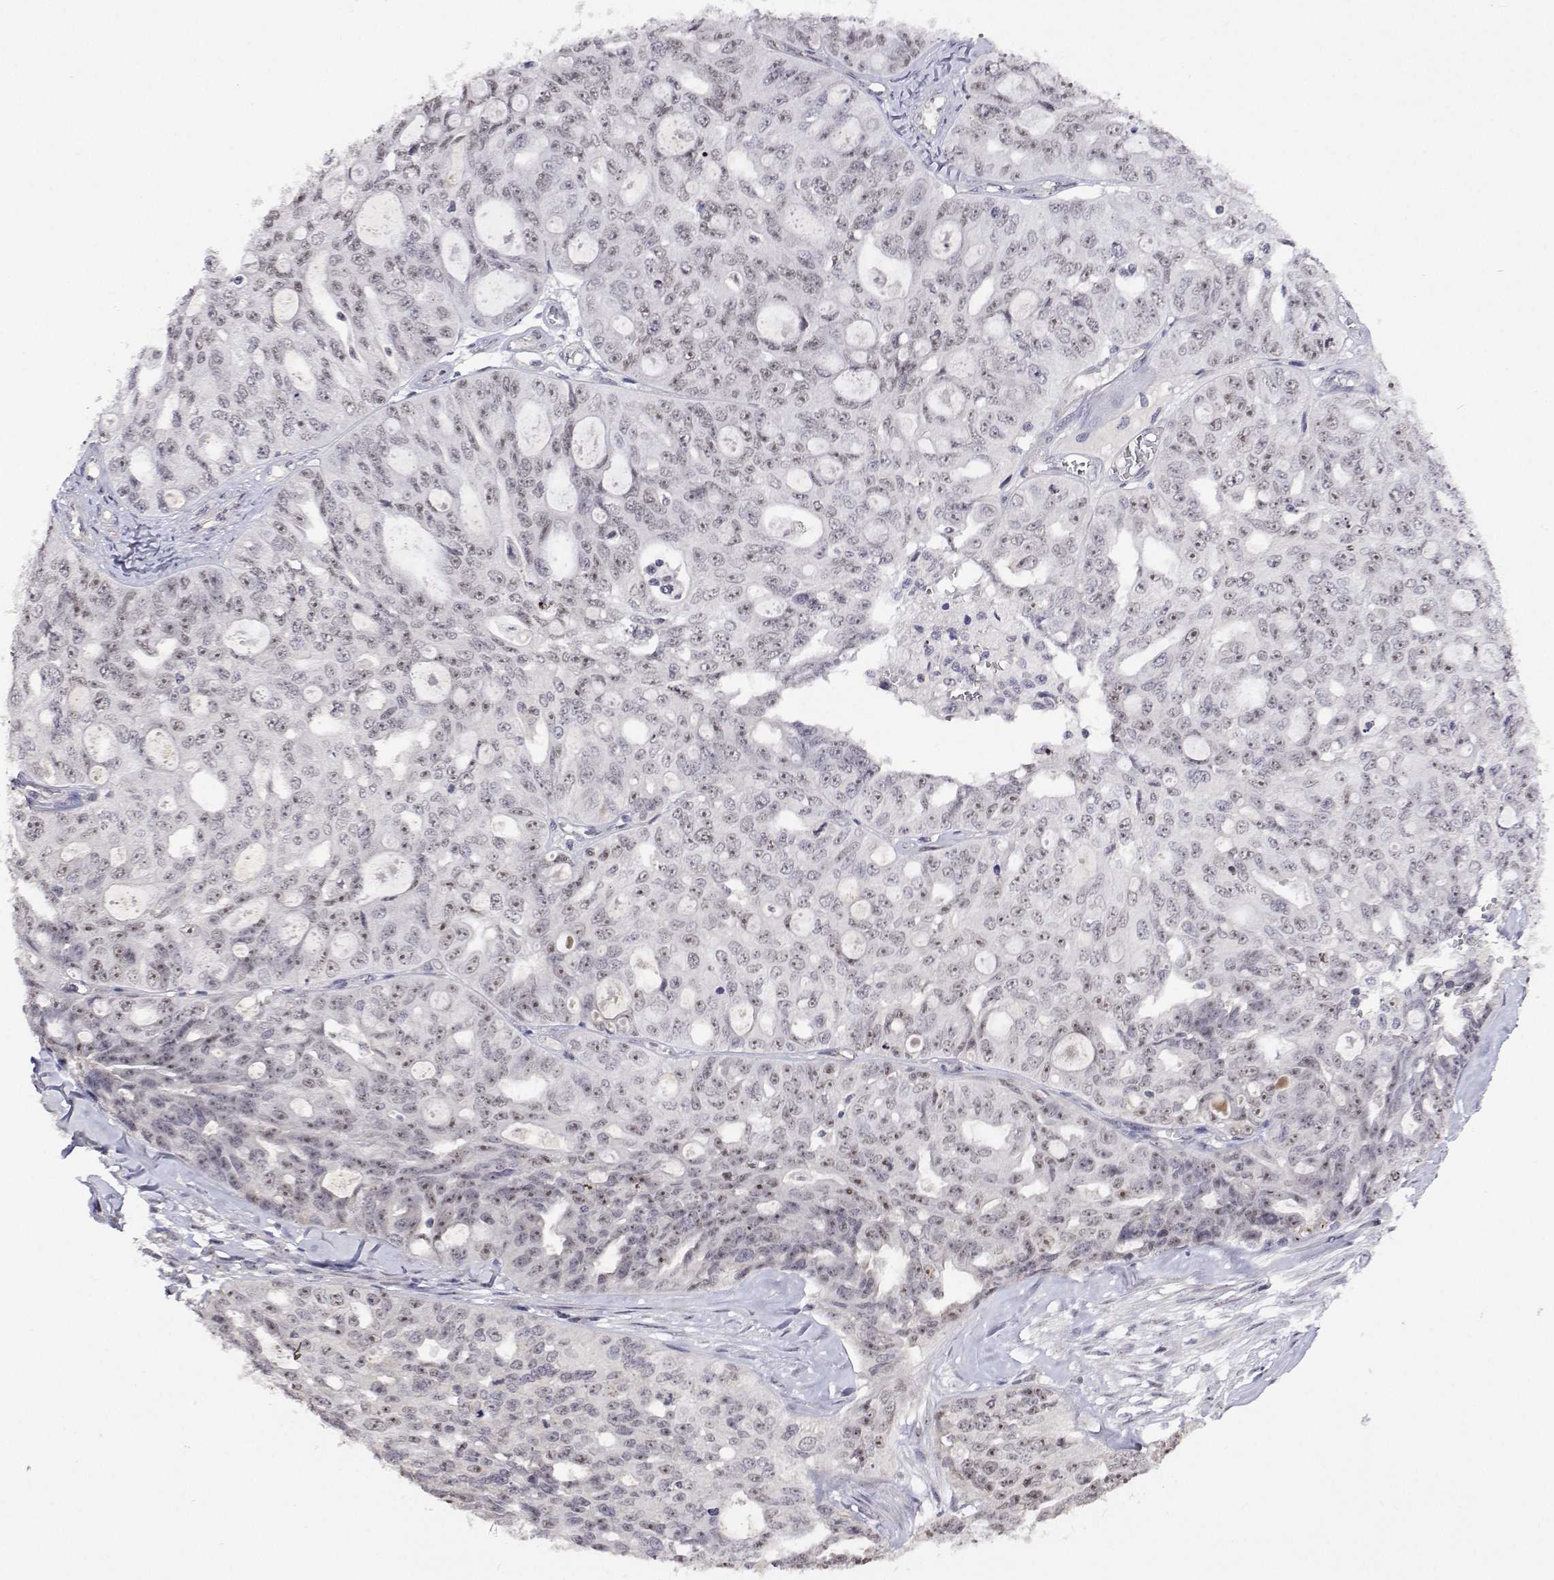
{"staining": {"intensity": "weak", "quantity": "<25%", "location": "nuclear"}, "tissue": "ovarian cancer", "cell_type": "Tumor cells", "image_type": "cancer", "snomed": [{"axis": "morphology", "description": "Carcinoma, endometroid"}, {"axis": "topography", "description": "Ovary"}], "caption": "Tumor cells are negative for protein expression in human ovarian endometroid carcinoma.", "gene": "NHP2", "patient": {"sex": "female", "age": 65}}